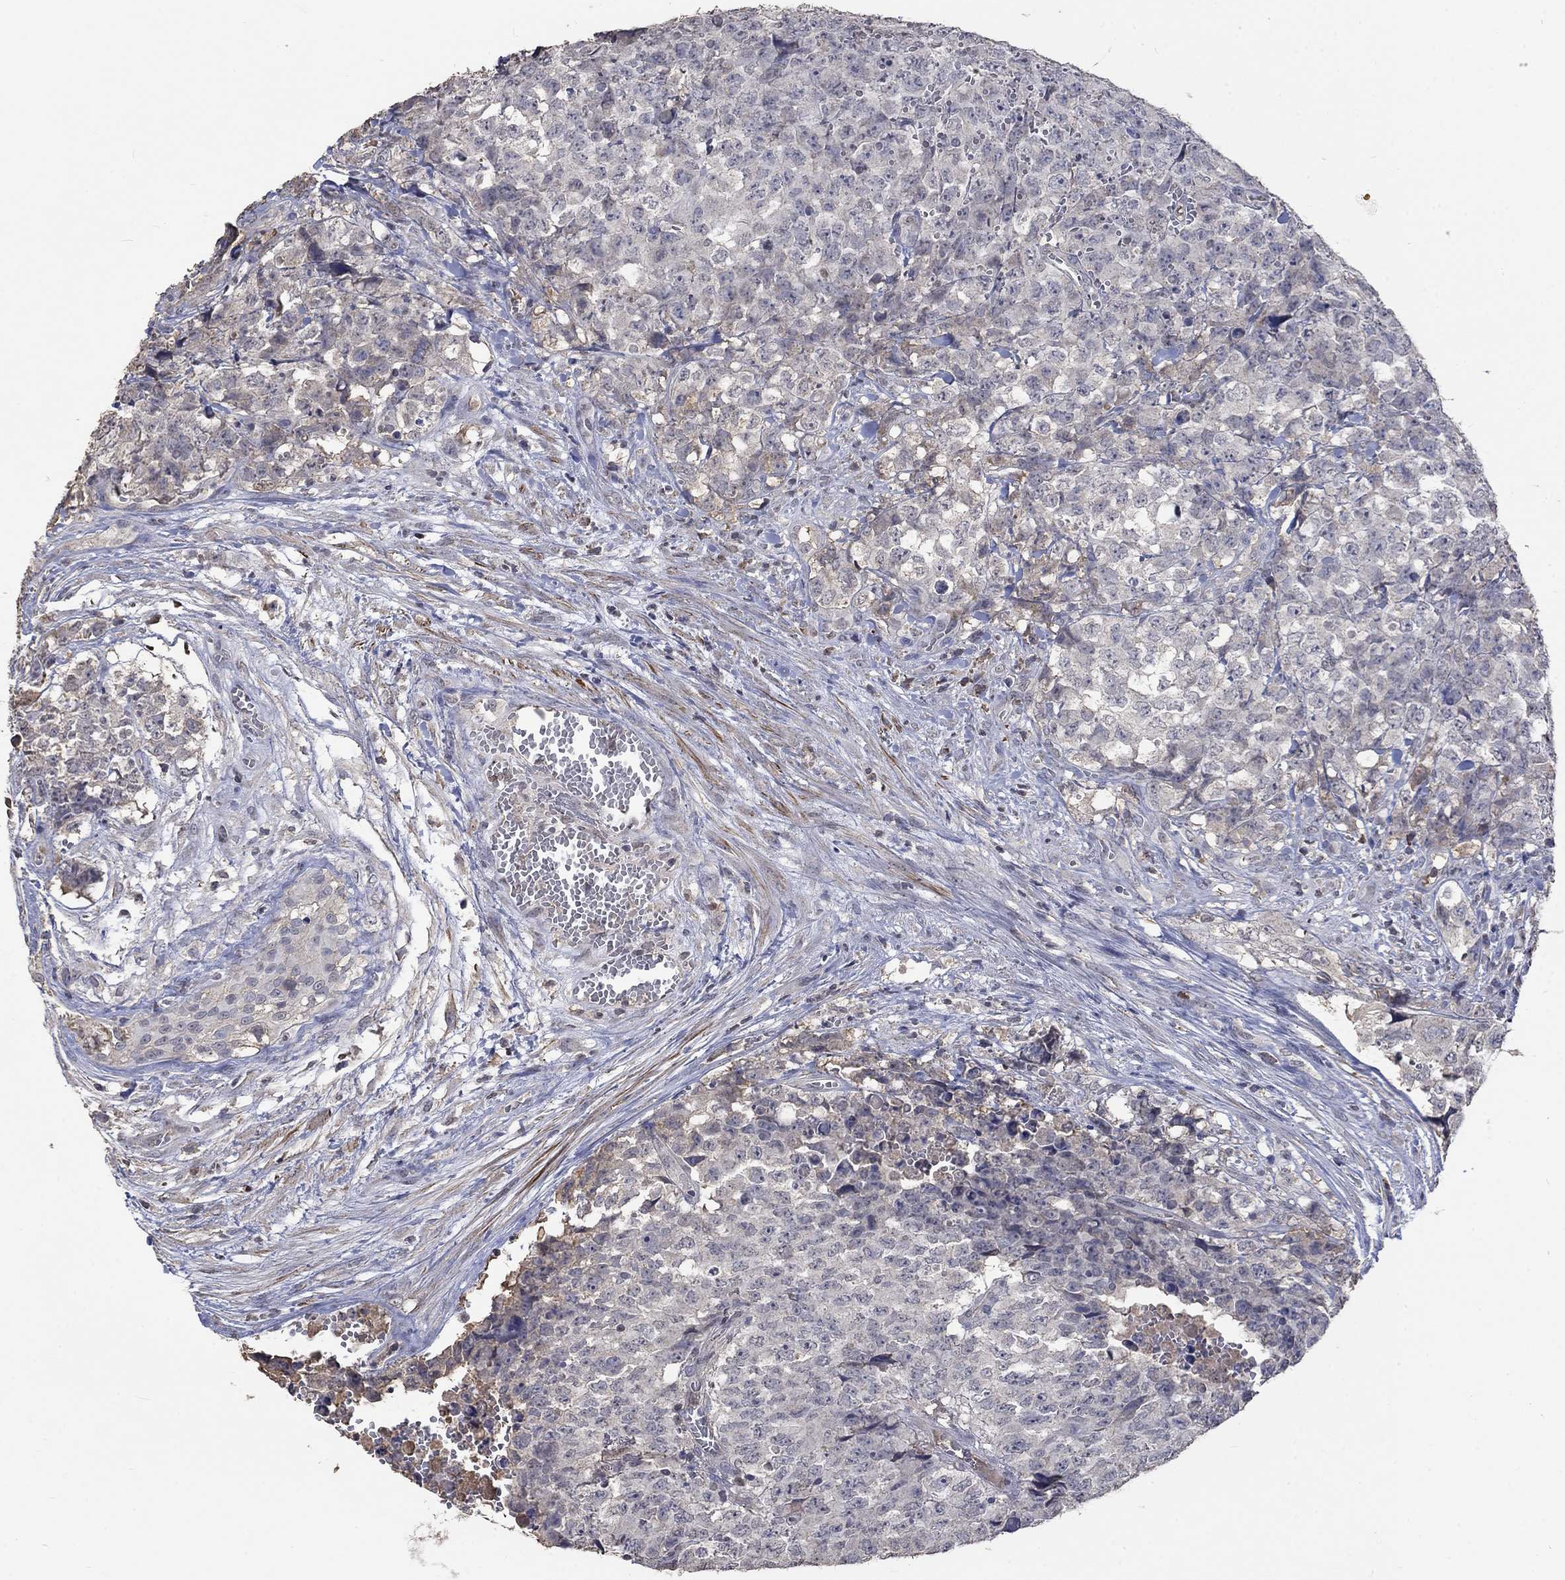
{"staining": {"intensity": "negative", "quantity": "none", "location": "none"}, "tissue": "testis cancer", "cell_type": "Tumor cells", "image_type": "cancer", "snomed": [{"axis": "morphology", "description": "Carcinoma, Embryonal, NOS"}, {"axis": "topography", "description": "Testis"}], "caption": "Immunohistochemistry (IHC) image of neoplastic tissue: human embryonal carcinoma (testis) stained with DAB reveals no significant protein expression in tumor cells.", "gene": "ZBTB18", "patient": {"sex": "male", "age": 23}}